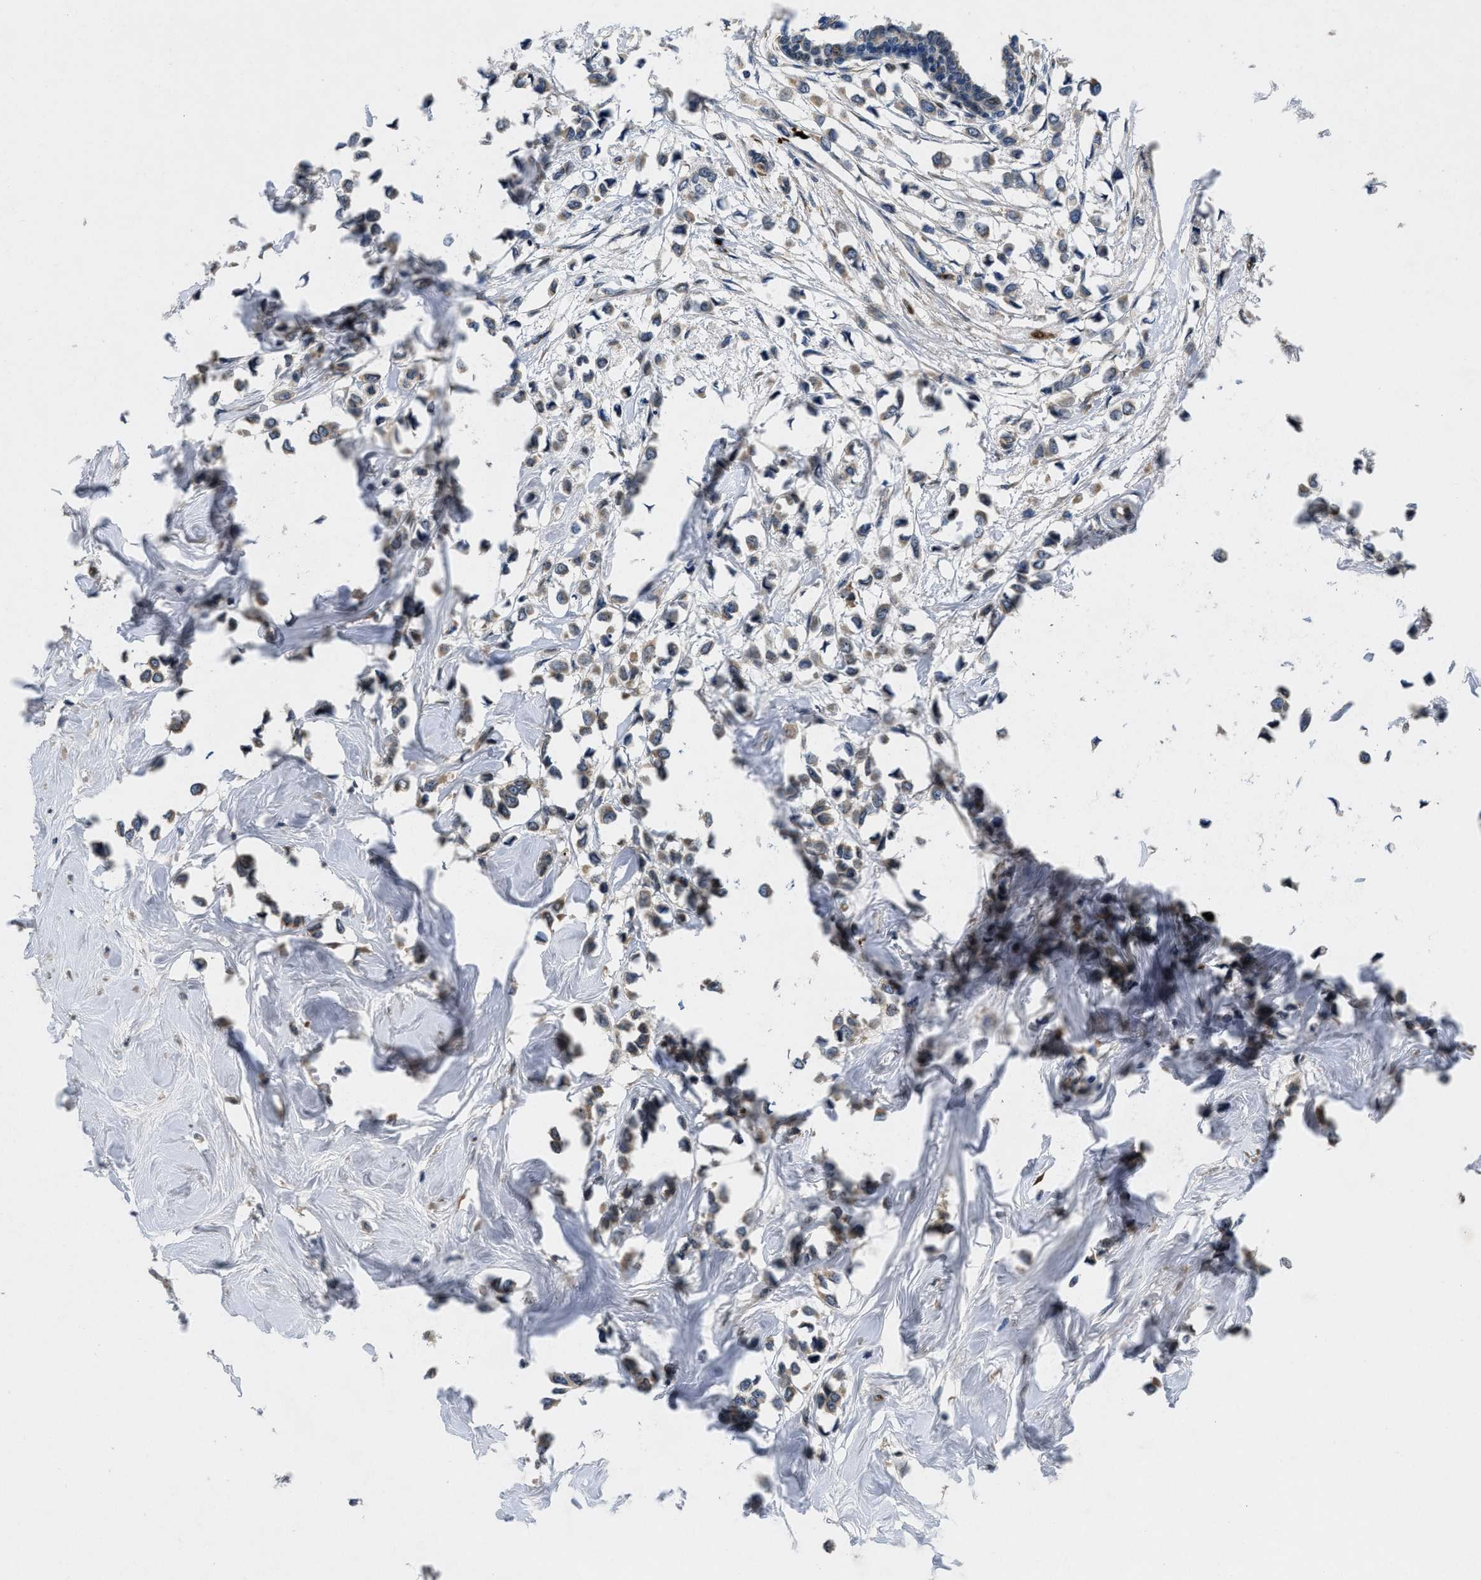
{"staining": {"intensity": "weak", "quantity": "<25%", "location": "cytoplasmic/membranous"}, "tissue": "breast cancer", "cell_type": "Tumor cells", "image_type": "cancer", "snomed": [{"axis": "morphology", "description": "Lobular carcinoma"}, {"axis": "topography", "description": "Breast"}], "caption": "A micrograph of human breast lobular carcinoma is negative for staining in tumor cells. (Stains: DAB IHC with hematoxylin counter stain, Microscopy: brightfield microscopy at high magnification).", "gene": "HSPA12B", "patient": {"sex": "female", "age": 51}}